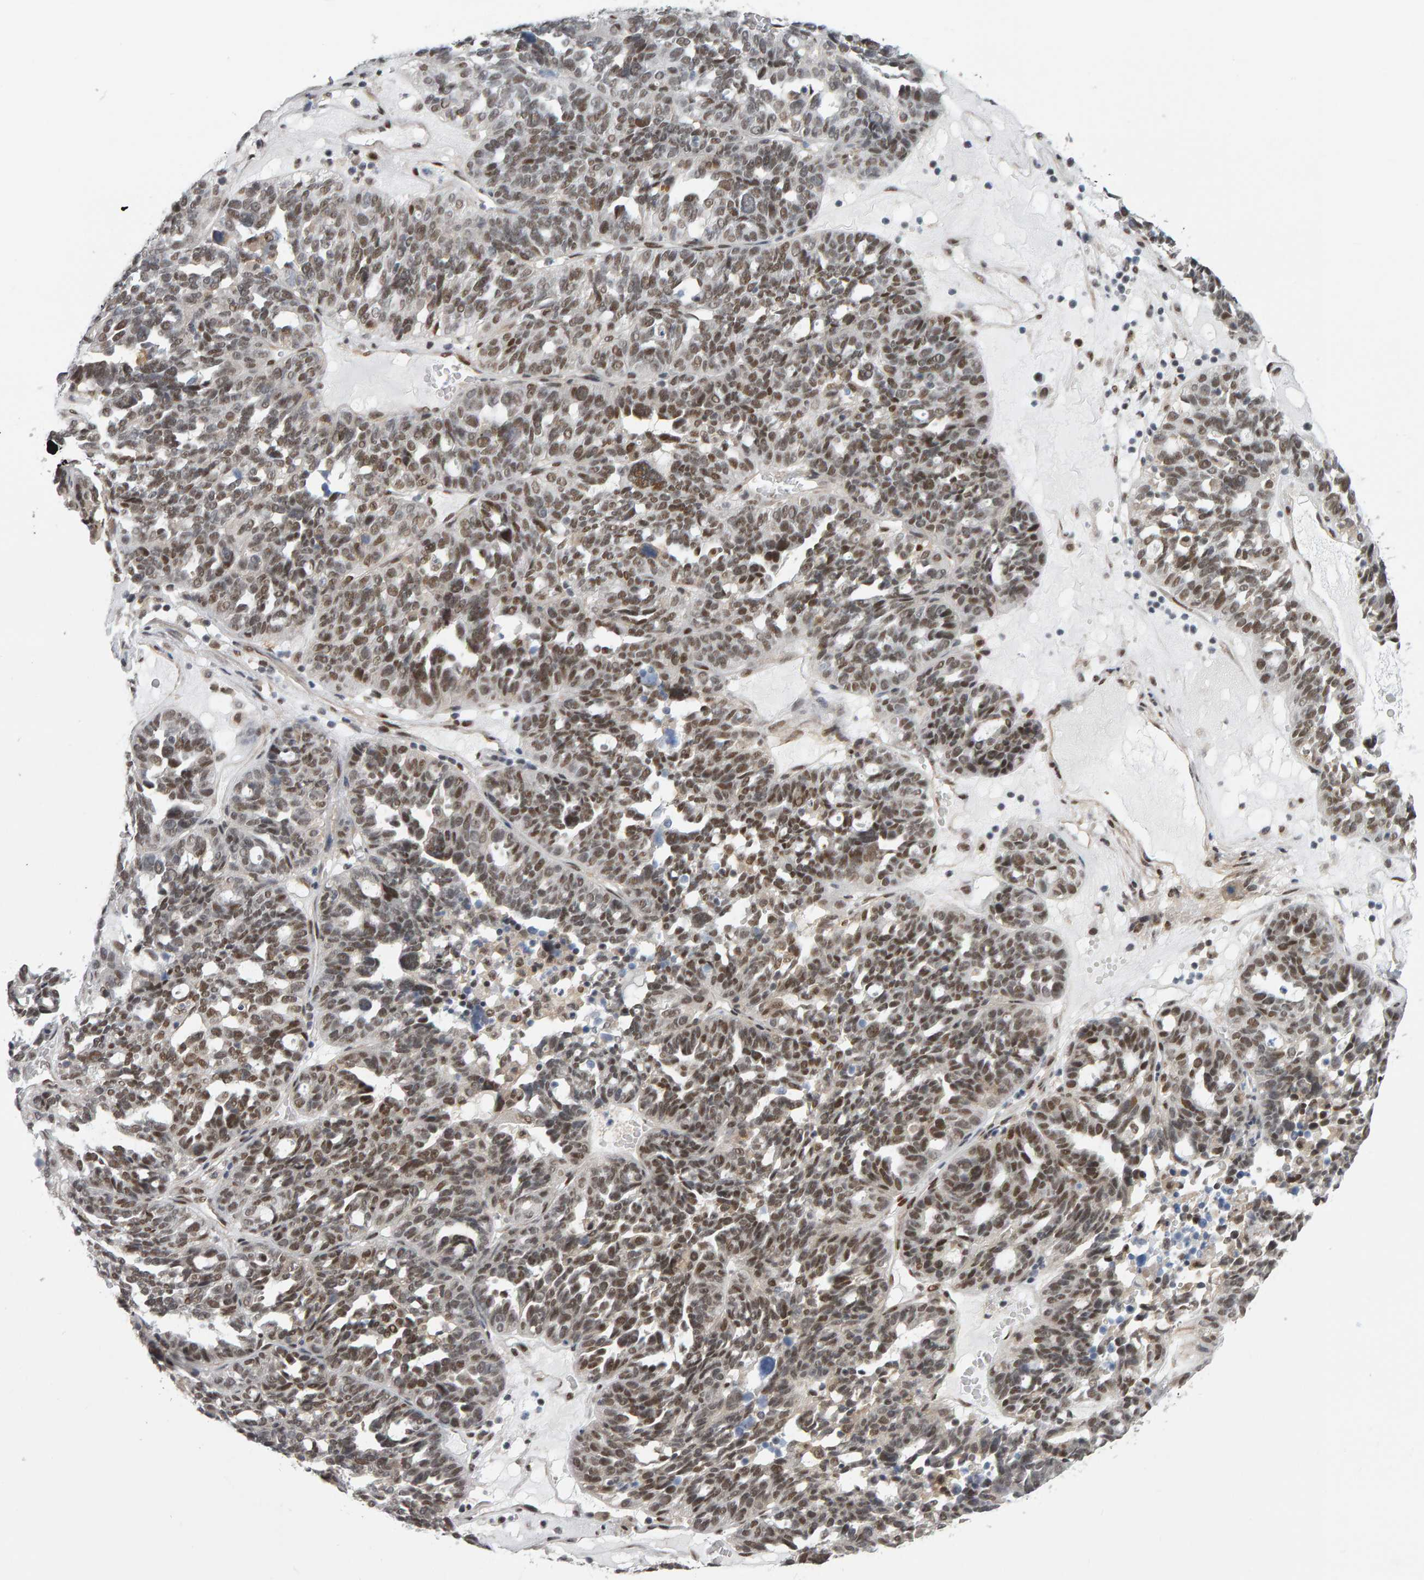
{"staining": {"intensity": "moderate", "quantity": ">75%", "location": "nuclear"}, "tissue": "ovarian cancer", "cell_type": "Tumor cells", "image_type": "cancer", "snomed": [{"axis": "morphology", "description": "Cystadenocarcinoma, serous, NOS"}, {"axis": "topography", "description": "Ovary"}], "caption": "High-magnification brightfield microscopy of ovarian cancer stained with DAB (3,3'-diaminobenzidine) (brown) and counterstained with hematoxylin (blue). tumor cells exhibit moderate nuclear expression is identified in about>75% of cells. (Stains: DAB in brown, nuclei in blue, Microscopy: brightfield microscopy at high magnification).", "gene": "ATF7IP", "patient": {"sex": "female", "age": 59}}